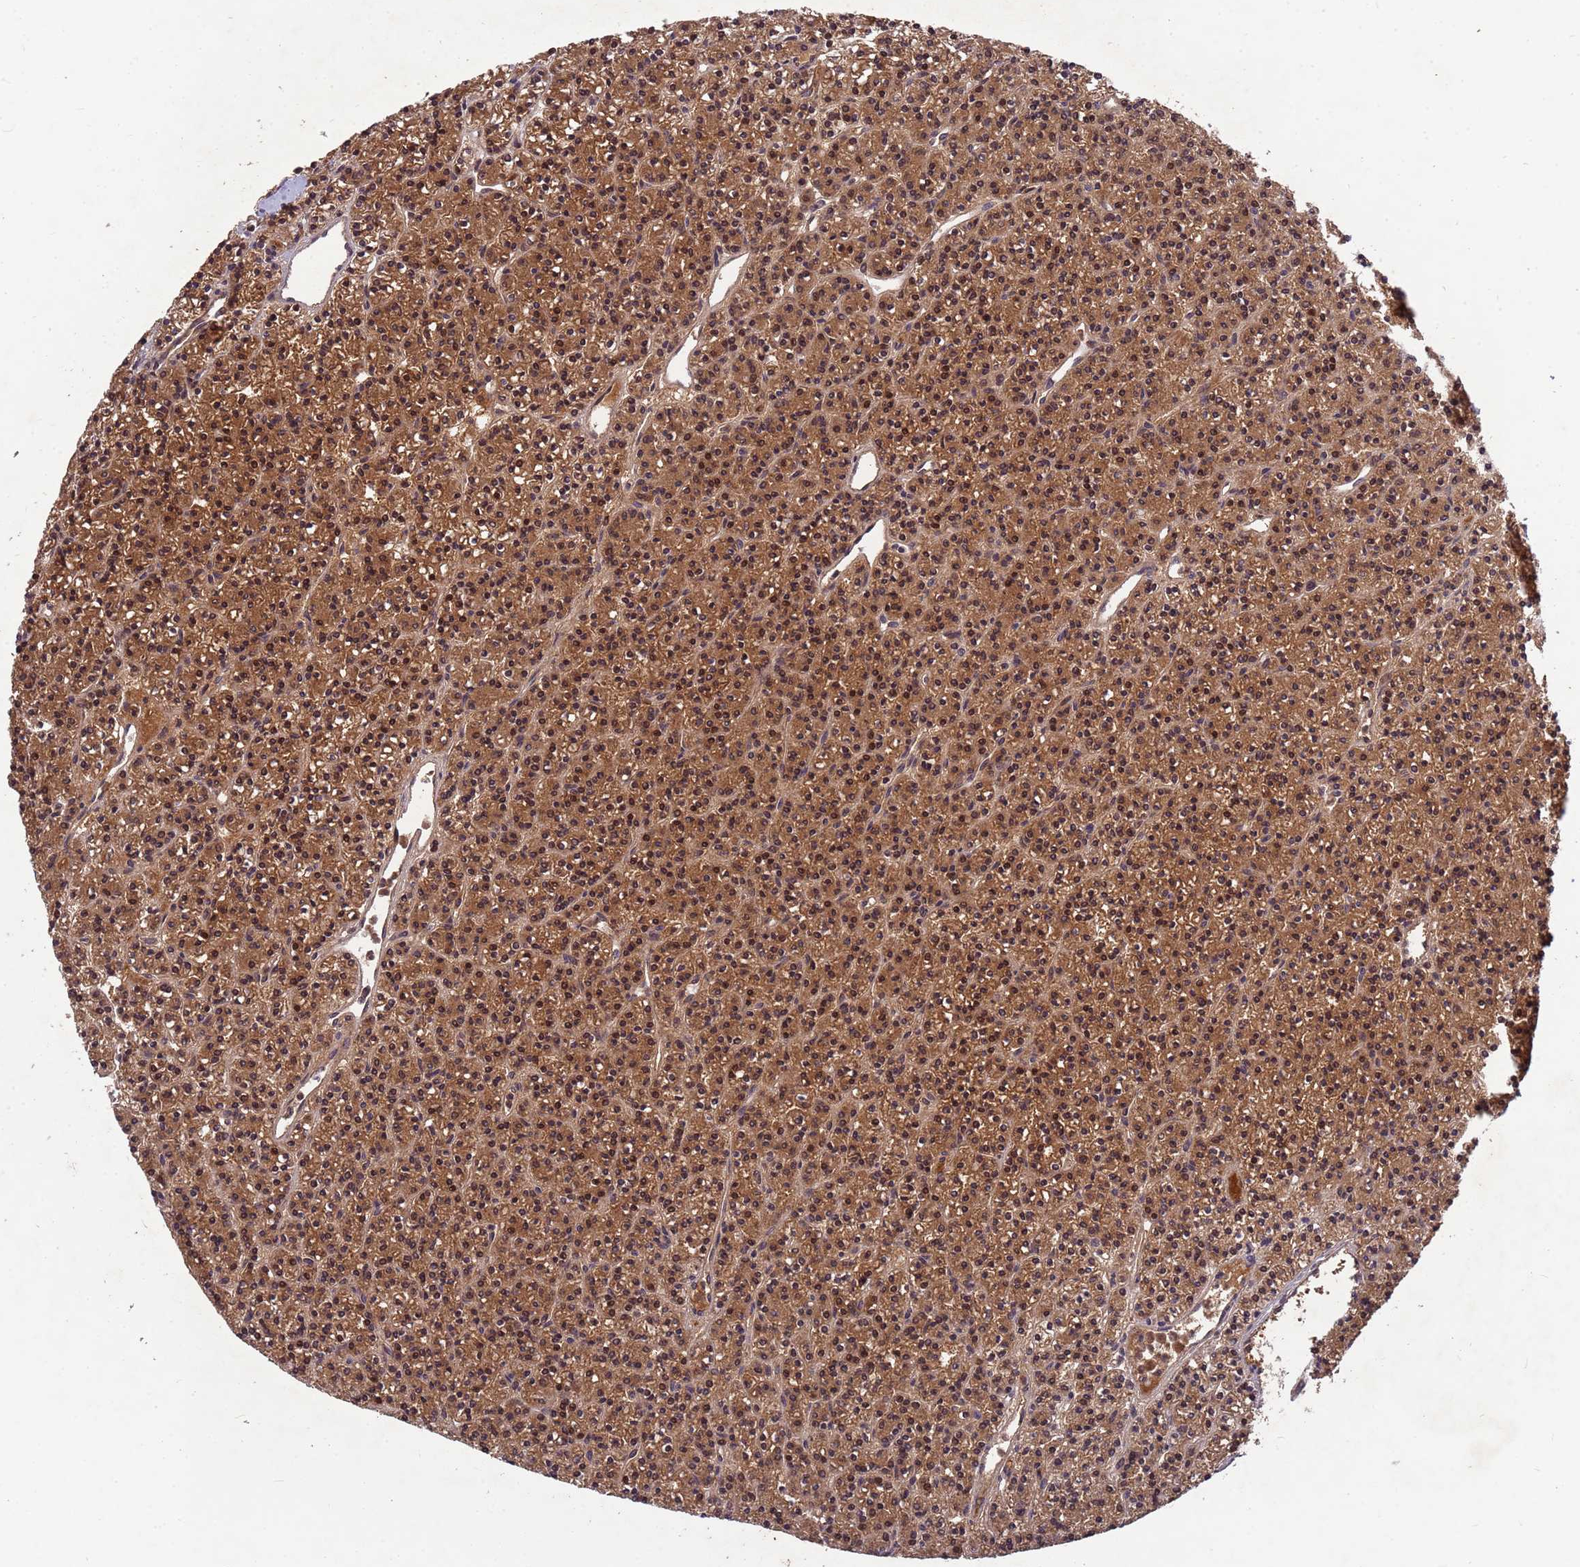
{"staining": {"intensity": "moderate", "quantity": ">75%", "location": "cytoplasmic/membranous,nuclear"}, "tissue": "parathyroid gland", "cell_type": "Glandular cells", "image_type": "normal", "snomed": [{"axis": "morphology", "description": "Normal tissue, NOS"}, {"axis": "topography", "description": "Parathyroid gland"}], "caption": "A brown stain shows moderate cytoplasmic/membranous,nuclear positivity of a protein in glandular cells of unremarkable parathyroid gland.", "gene": "PPP2CA", "patient": {"sex": "female", "age": 45}}